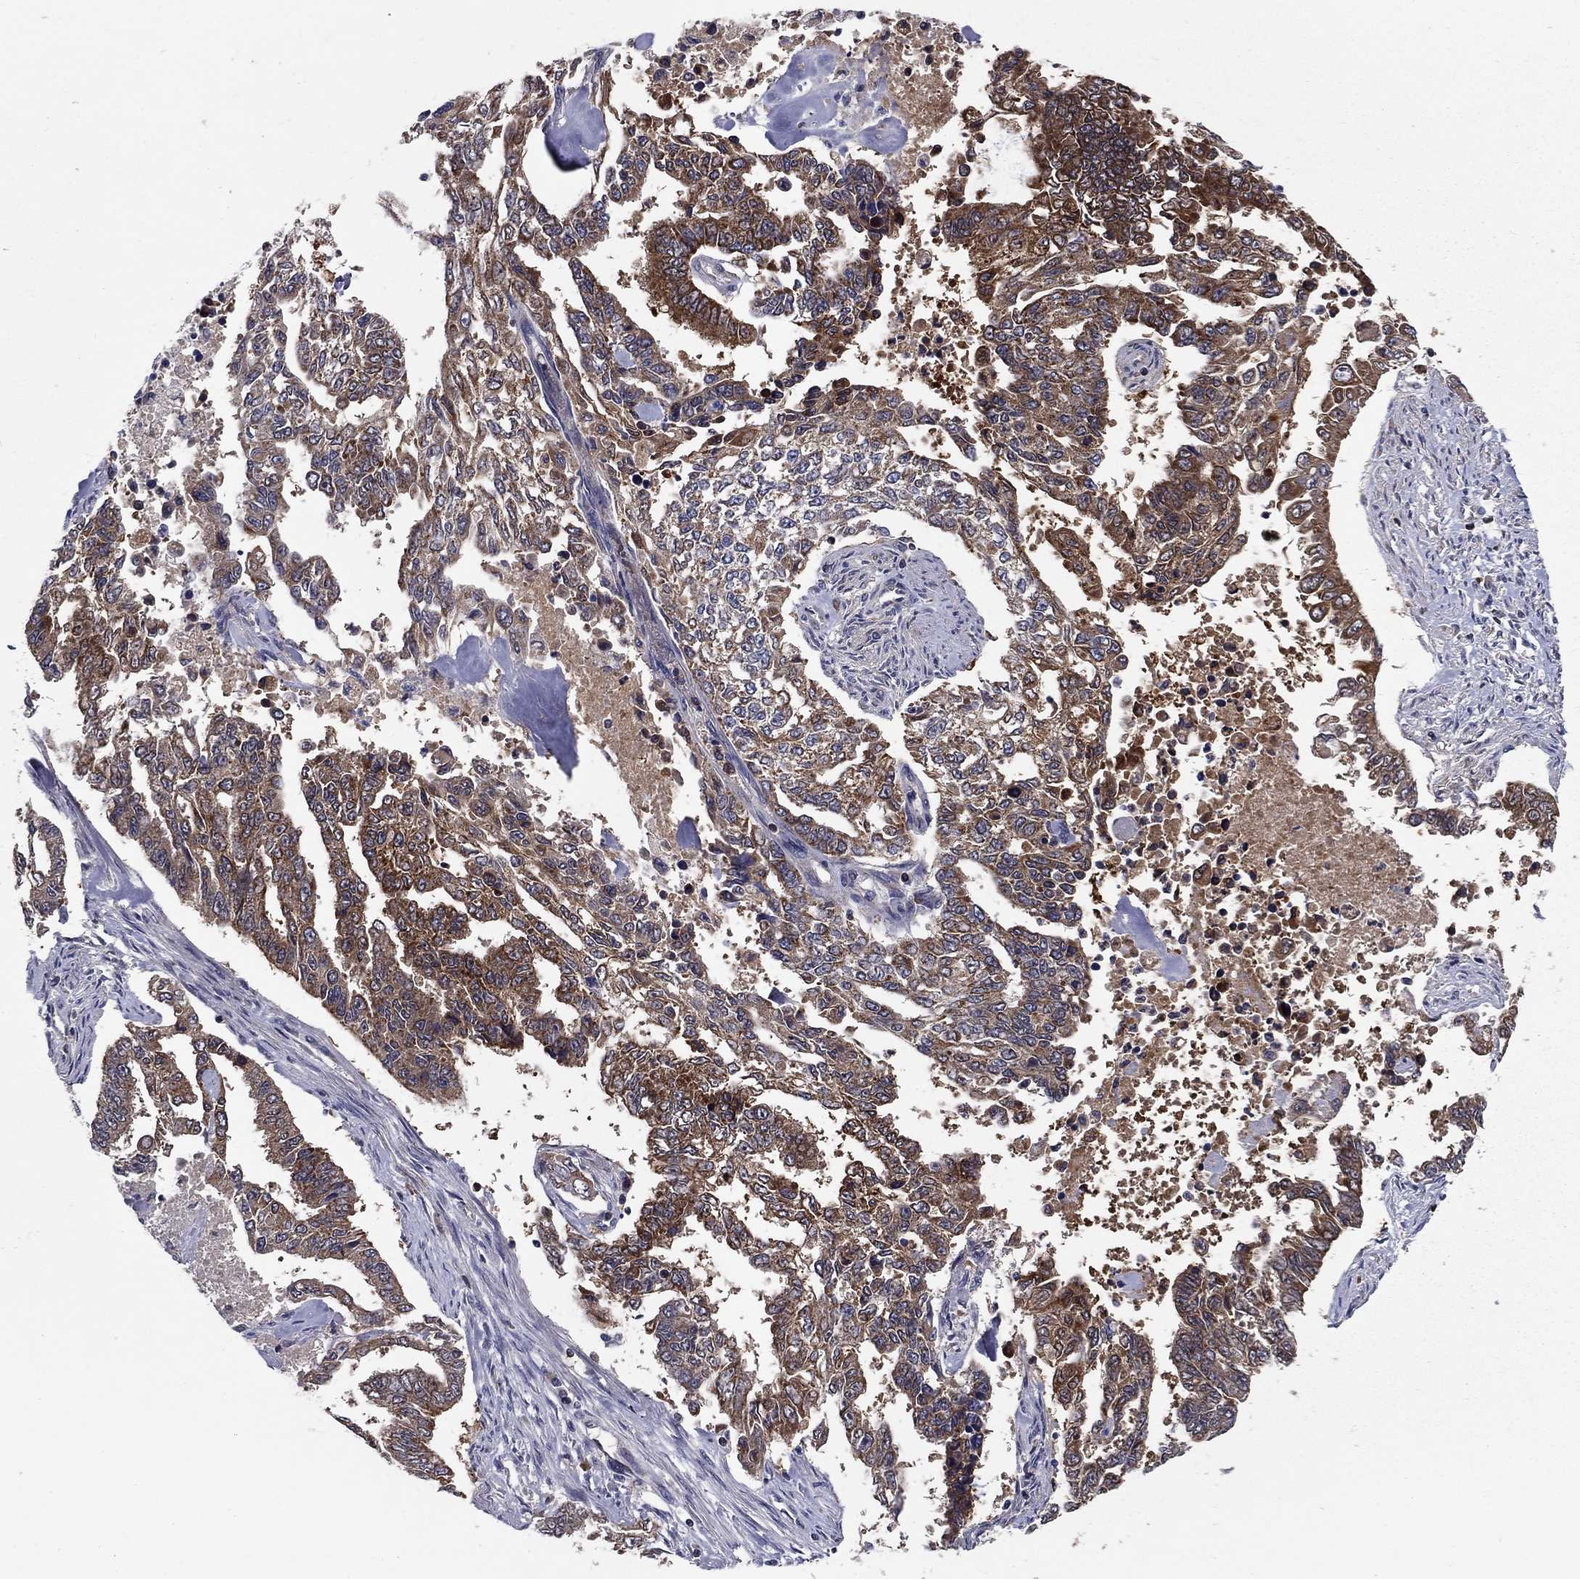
{"staining": {"intensity": "strong", "quantity": "25%-75%", "location": "cytoplasmic/membranous"}, "tissue": "endometrial cancer", "cell_type": "Tumor cells", "image_type": "cancer", "snomed": [{"axis": "morphology", "description": "Adenocarcinoma, NOS"}, {"axis": "topography", "description": "Uterus"}], "caption": "Brown immunohistochemical staining in endometrial cancer (adenocarcinoma) displays strong cytoplasmic/membranous staining in approximately 25%-75% of tumor cells.", "gene": "GLTP", "patient": {"sex": "female", "age": 59}}